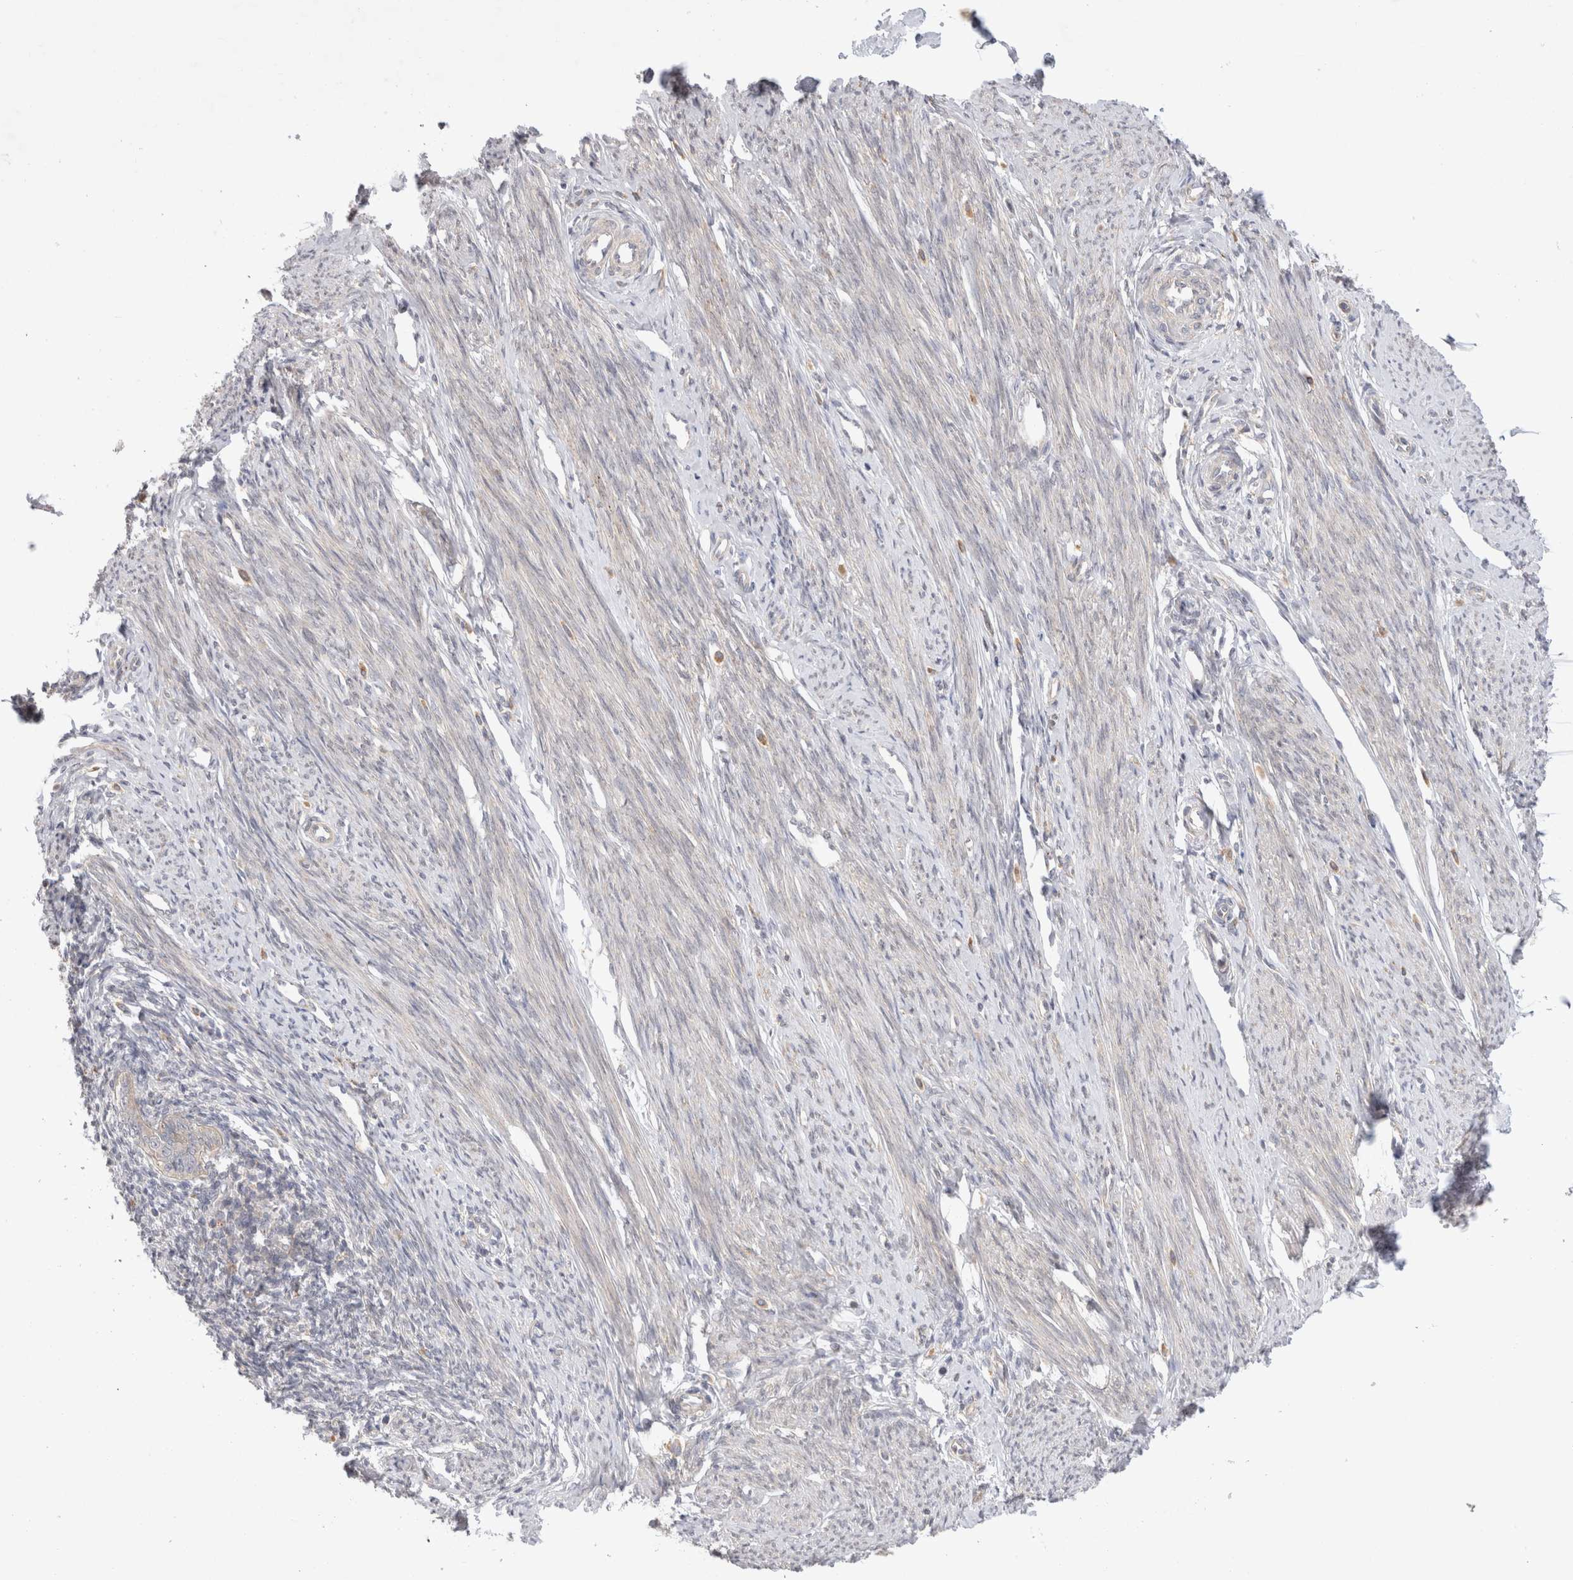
{"staining": {"intensity": "negative", "quantity": "none", "location": "none"}, "tissue": "endometrium", "cell_type": "Cells in endometrial stroma", "image_type": "normal", "snomed": [{"axis": "morphology", "description": "Normal tissue, NOS"}, {"axis": "topography", "description": "Endometrium"}], "caption": "Immunohistochemistry photomicrograph of normal endometrium stained for a protein (brown), which reveals no expression in cells in endometrial stroma.", "gene": "NPC1", "patient": {"sex": "female", "age": 56}}